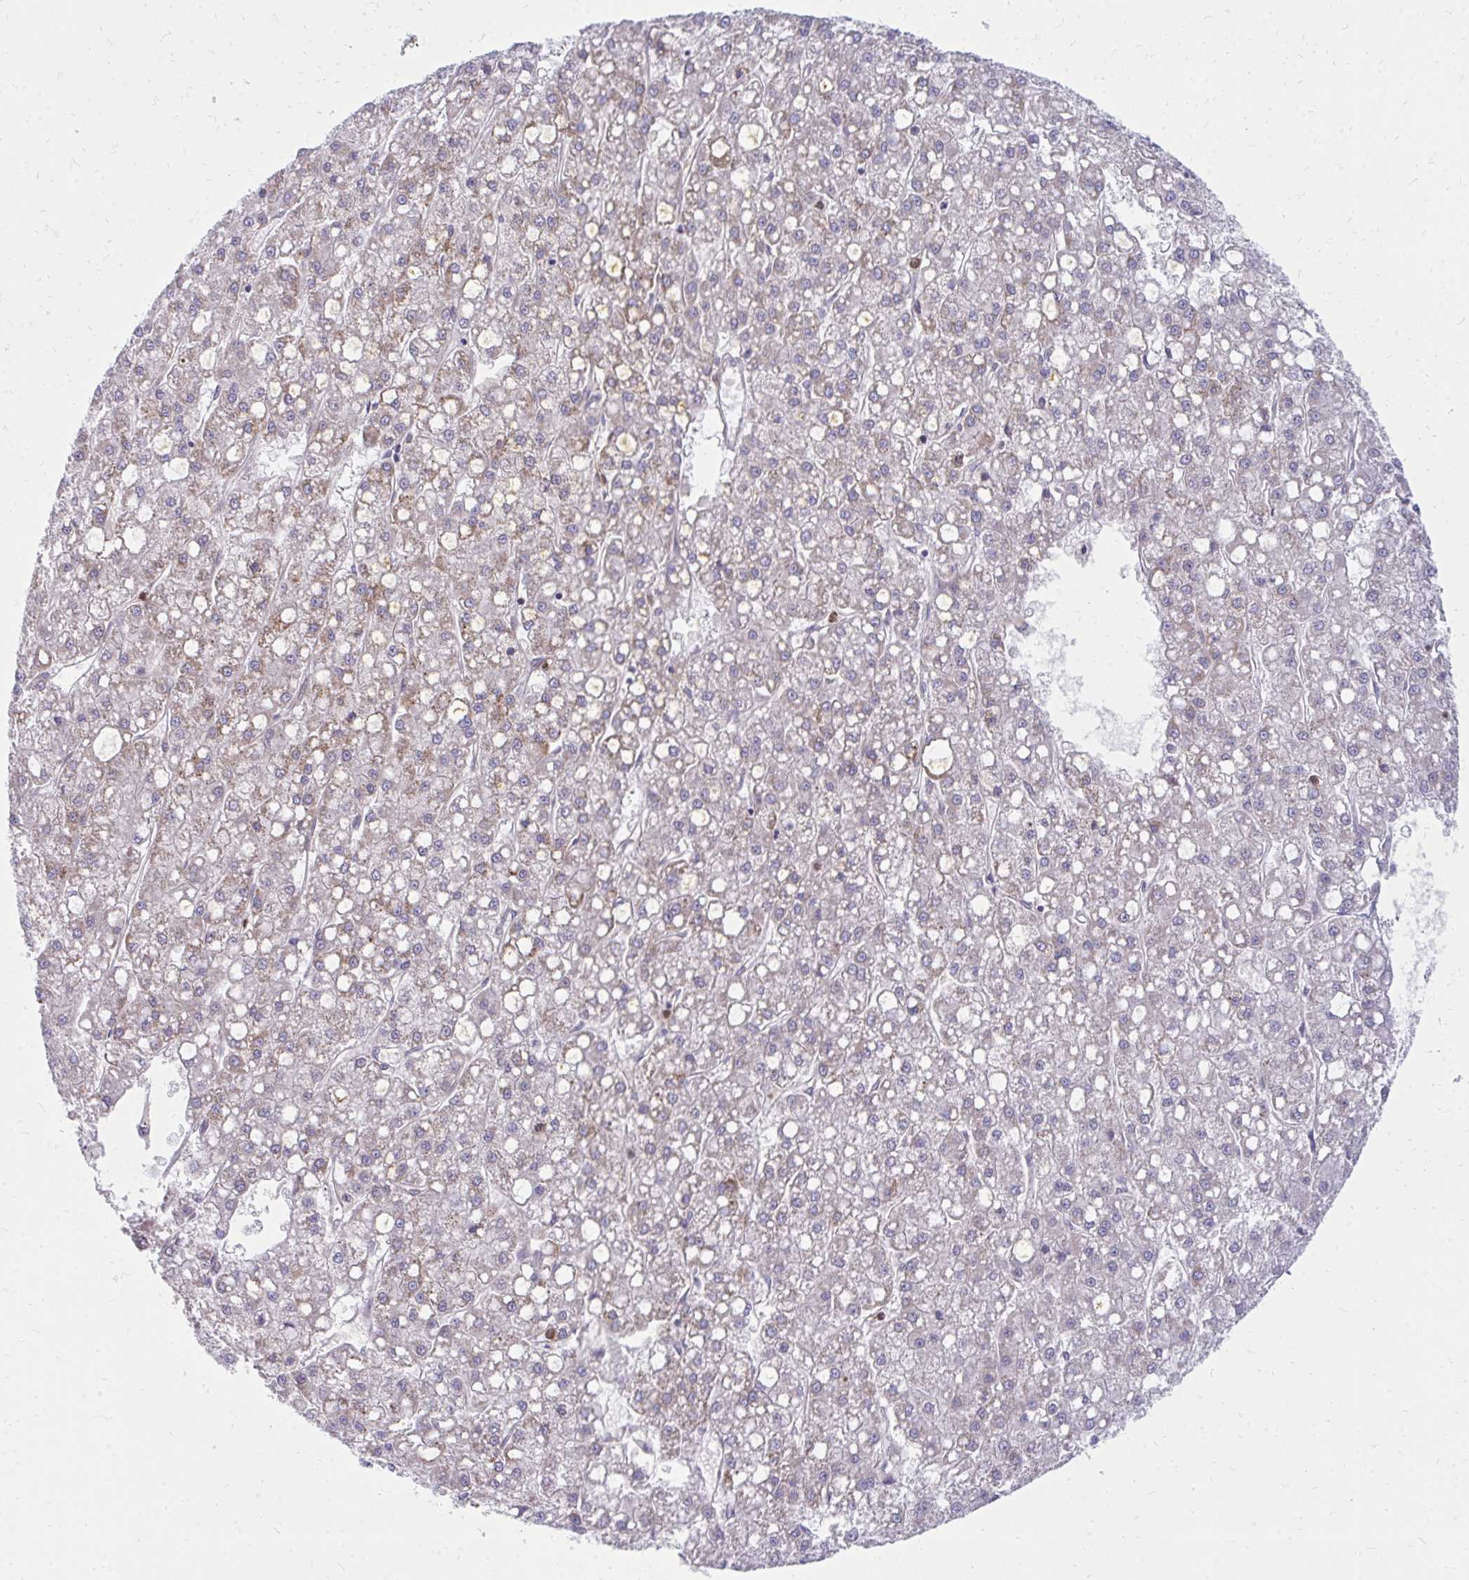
{"staining": {"intensity": "weak", "quantity": "<25%", "location": "cytoplasmic/membranous"}, "tissue": "liver cancer", "cell_type": "Tumor cells", "image_type": "cancer", "snomed": [{"axis": "morphology", "description": "Carcinoma, Hepatocellular, NOS"}, {"axis": "topography", "description": "Liver"}], "caption": "The histopathology image demonstrates no staining of tumor cells in liver hepatocellular carcinoma. (DAB (3,3'-diaminobenzidine) immunohistochemistry, high magnification).", "gene": "ASAP1", "patient": {"sex": "male", "age": 67}}